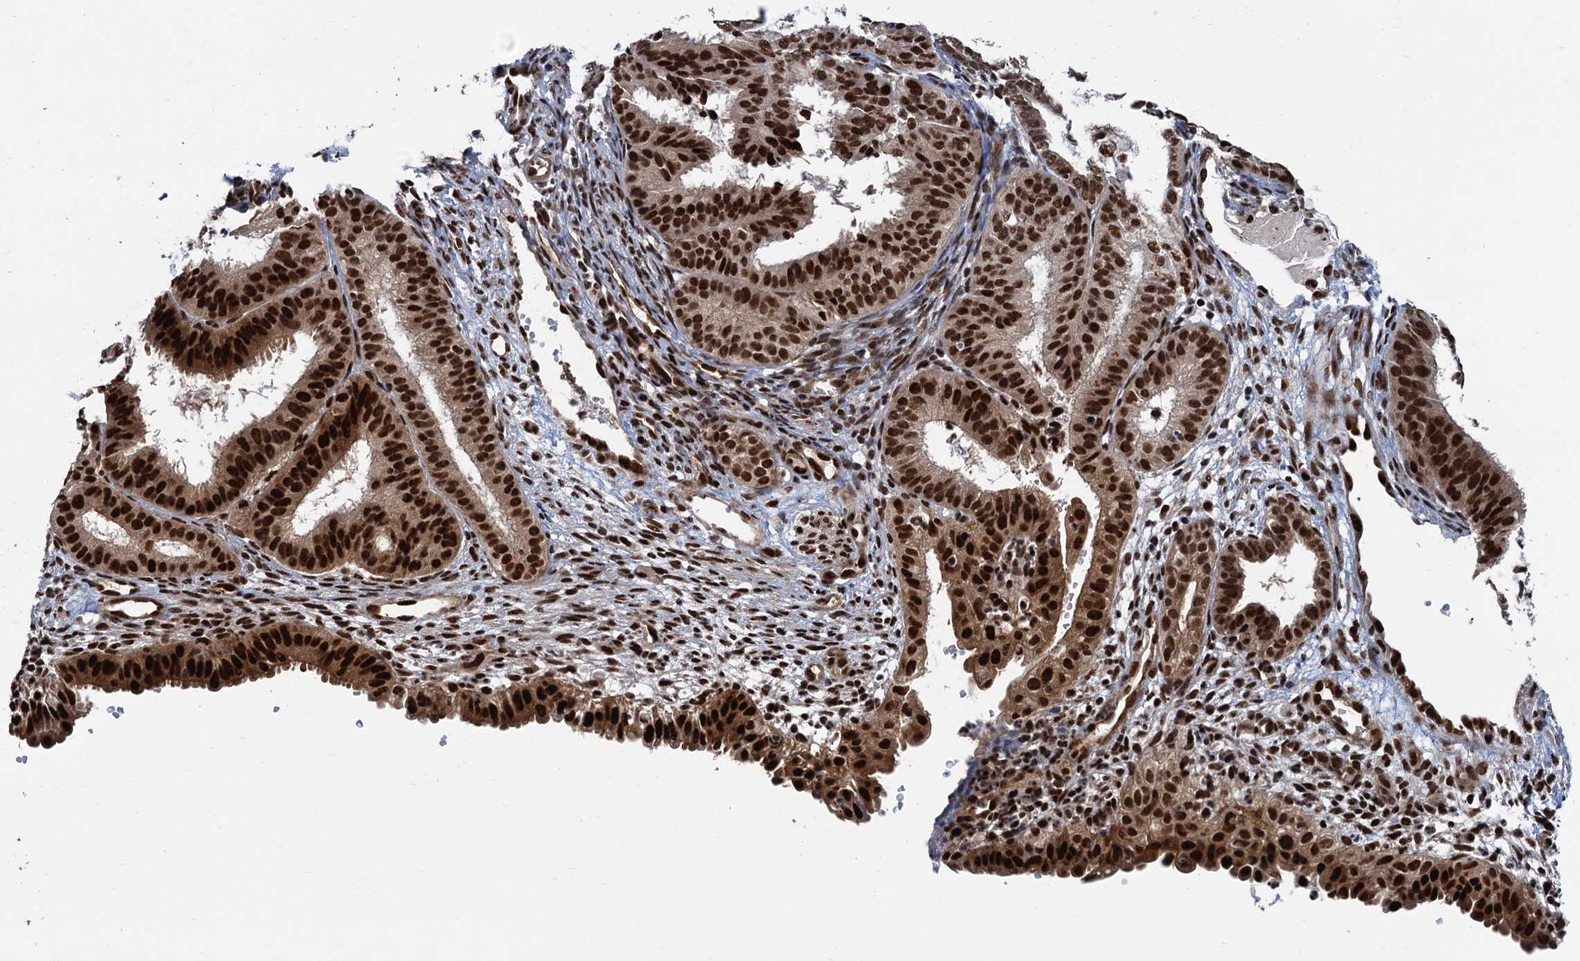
{"staining": {"intensity": "strong", "quantity": ">75%", "location": "nuclear"}, "tissue": "endometrial cancer", "cell_type": "Tumor cells", "image_type": "cancer", "snomed": [{"axis": "morphology", "description": "Adenocarcinoma, NOS"}, {"axis": "topography", "description": "Endometrium"}], "caption": "An image showing strong nuclear positivity in approximately >75% of tumor cells in adenocarcinoma (endometrial), as visualized by brown immunohistochemical staining.", "gene": "PPP4R1", "patient": {"sex": "female", "age": 51}}